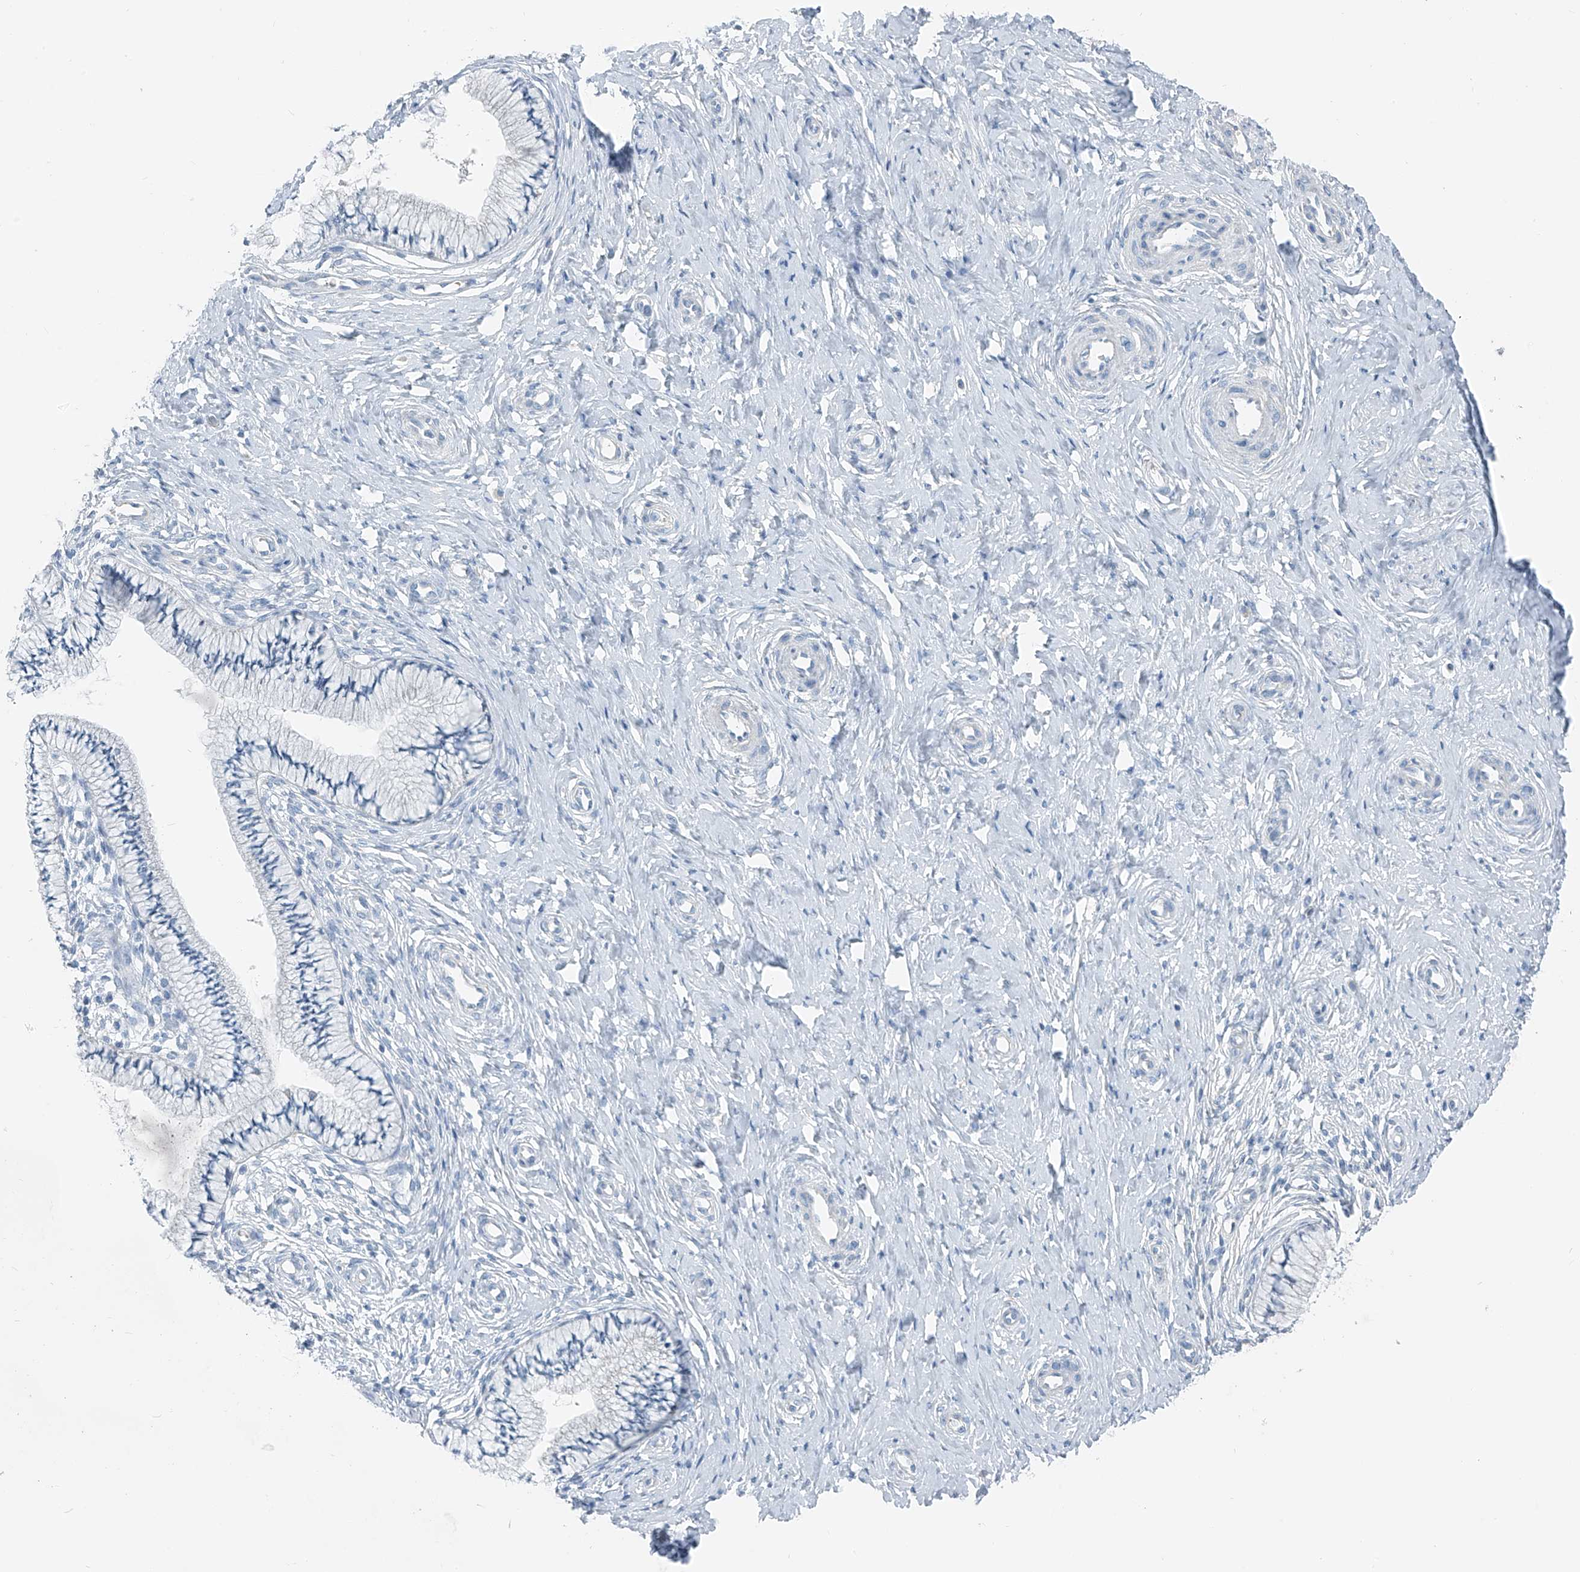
{"staining": {"intensity": "negative", "quantity": "none", "location": "none"}, "tissue": "cervix", "cell_type": "Glandular cells", "image_type": "normal", "snomed": [{"axis": "morphology", "description": "Normal tissue, NOS"}, {"axis": "topography", "description": "Cervix"}], "caption": "The immunohistochemistry histopathology image has no significant expression in glandular cells of cervix.", "gene": "FGD2", "patient": {"sex": "female", "age": 36}}